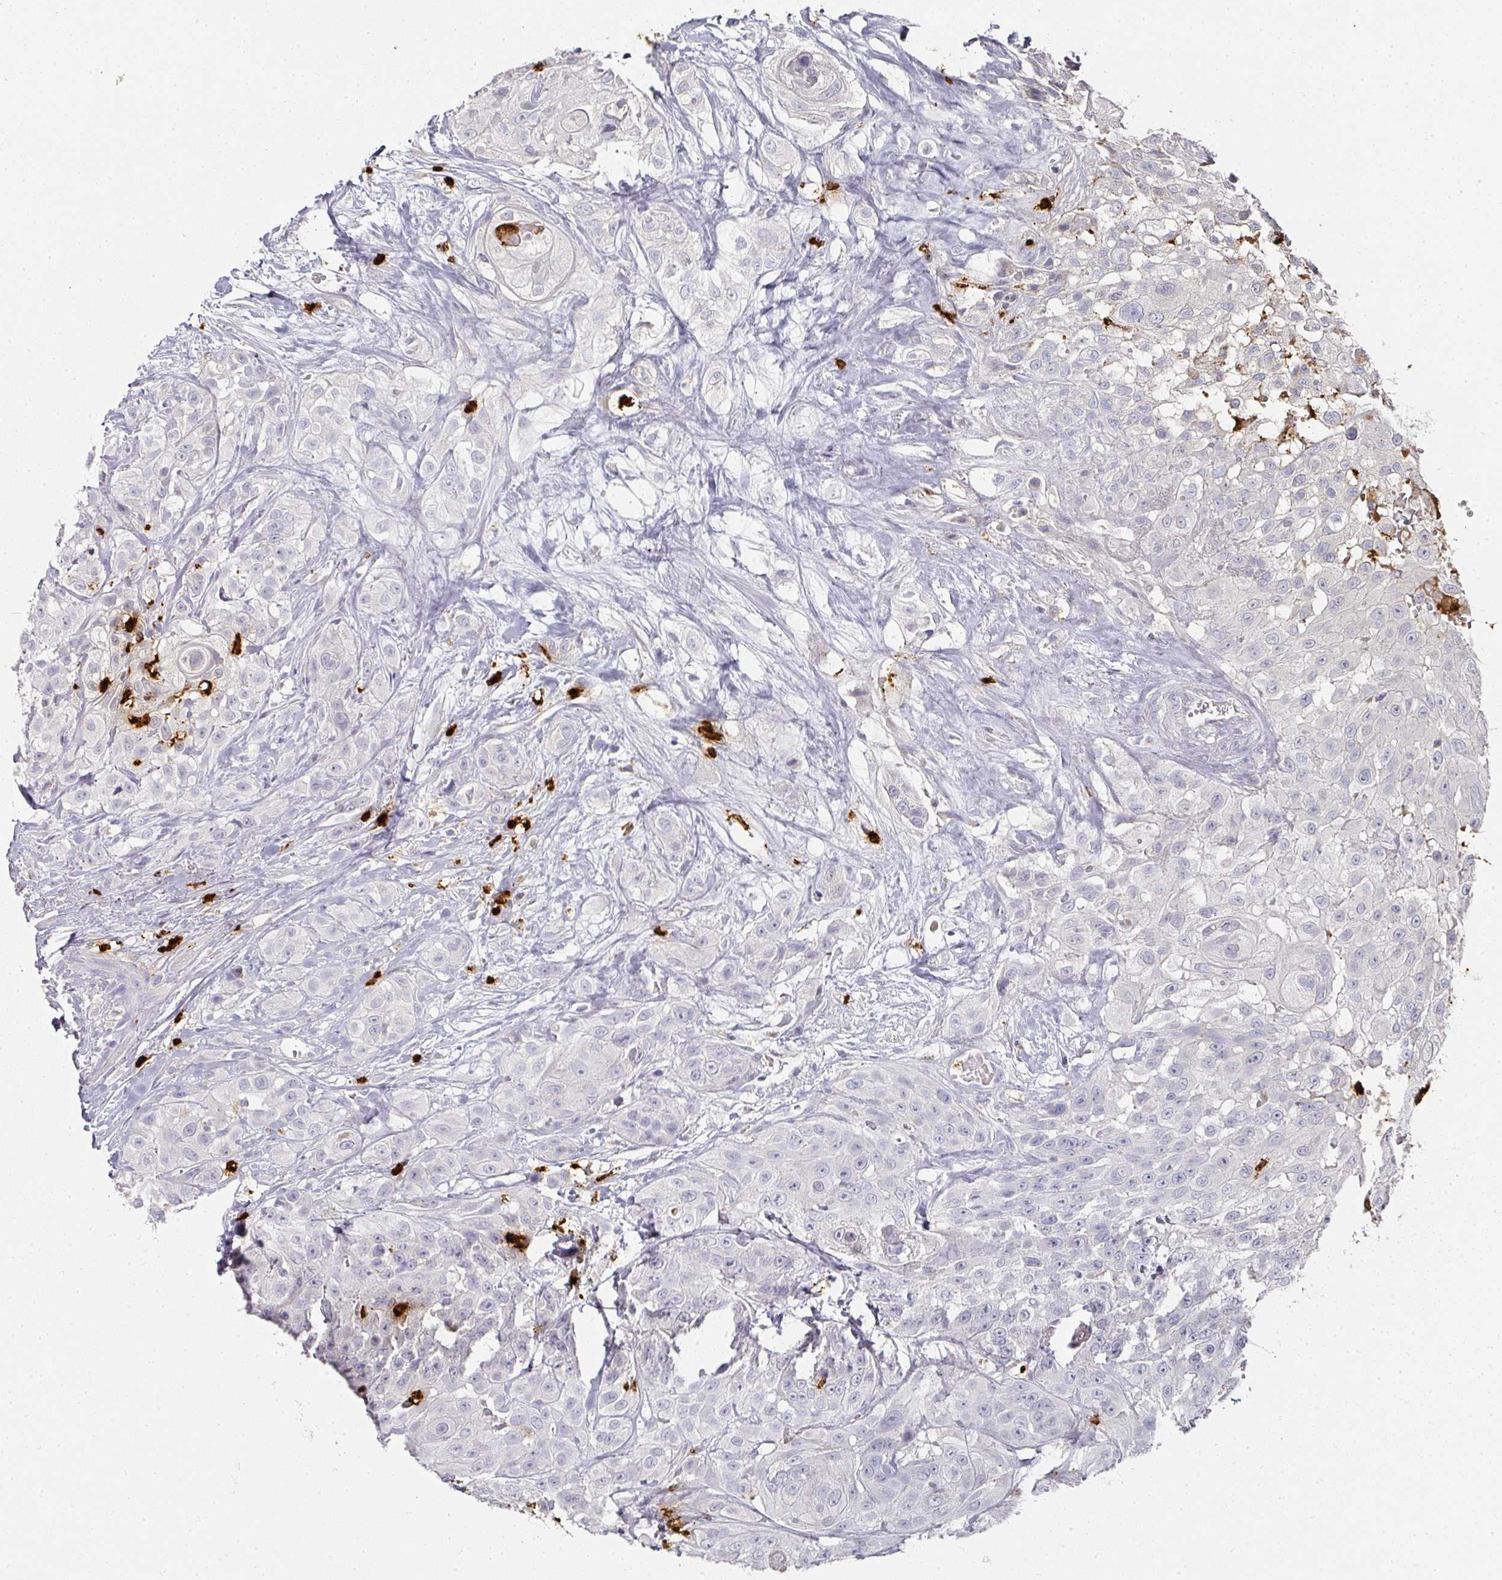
{"staining": {"intensity": "negative", "quantity": "none", "location": "none"}, "tissue": "head and neck cancer", "cell_type": "Tumor cells", "image_type": "cancer", "snomed": [{"axis": "morphology", "description": "Squamous cell carcinoma, NOS"}, {"axis": "topography", "description": "Head-Neck"}], "caption": "A micrograph of head and neck cancer (squamous cell carcinoma) stained for a protein displays no brown staining in tumor cells. (Stains: DAB (3,3'-diaminobenzidine) immunohistochemistry (IHC) with hematoxylin counter stain, Microscopy: brightfield microscopy at high magnification).", "gene": "CAMP", "patient": {"sex": "male", "age": 83}}